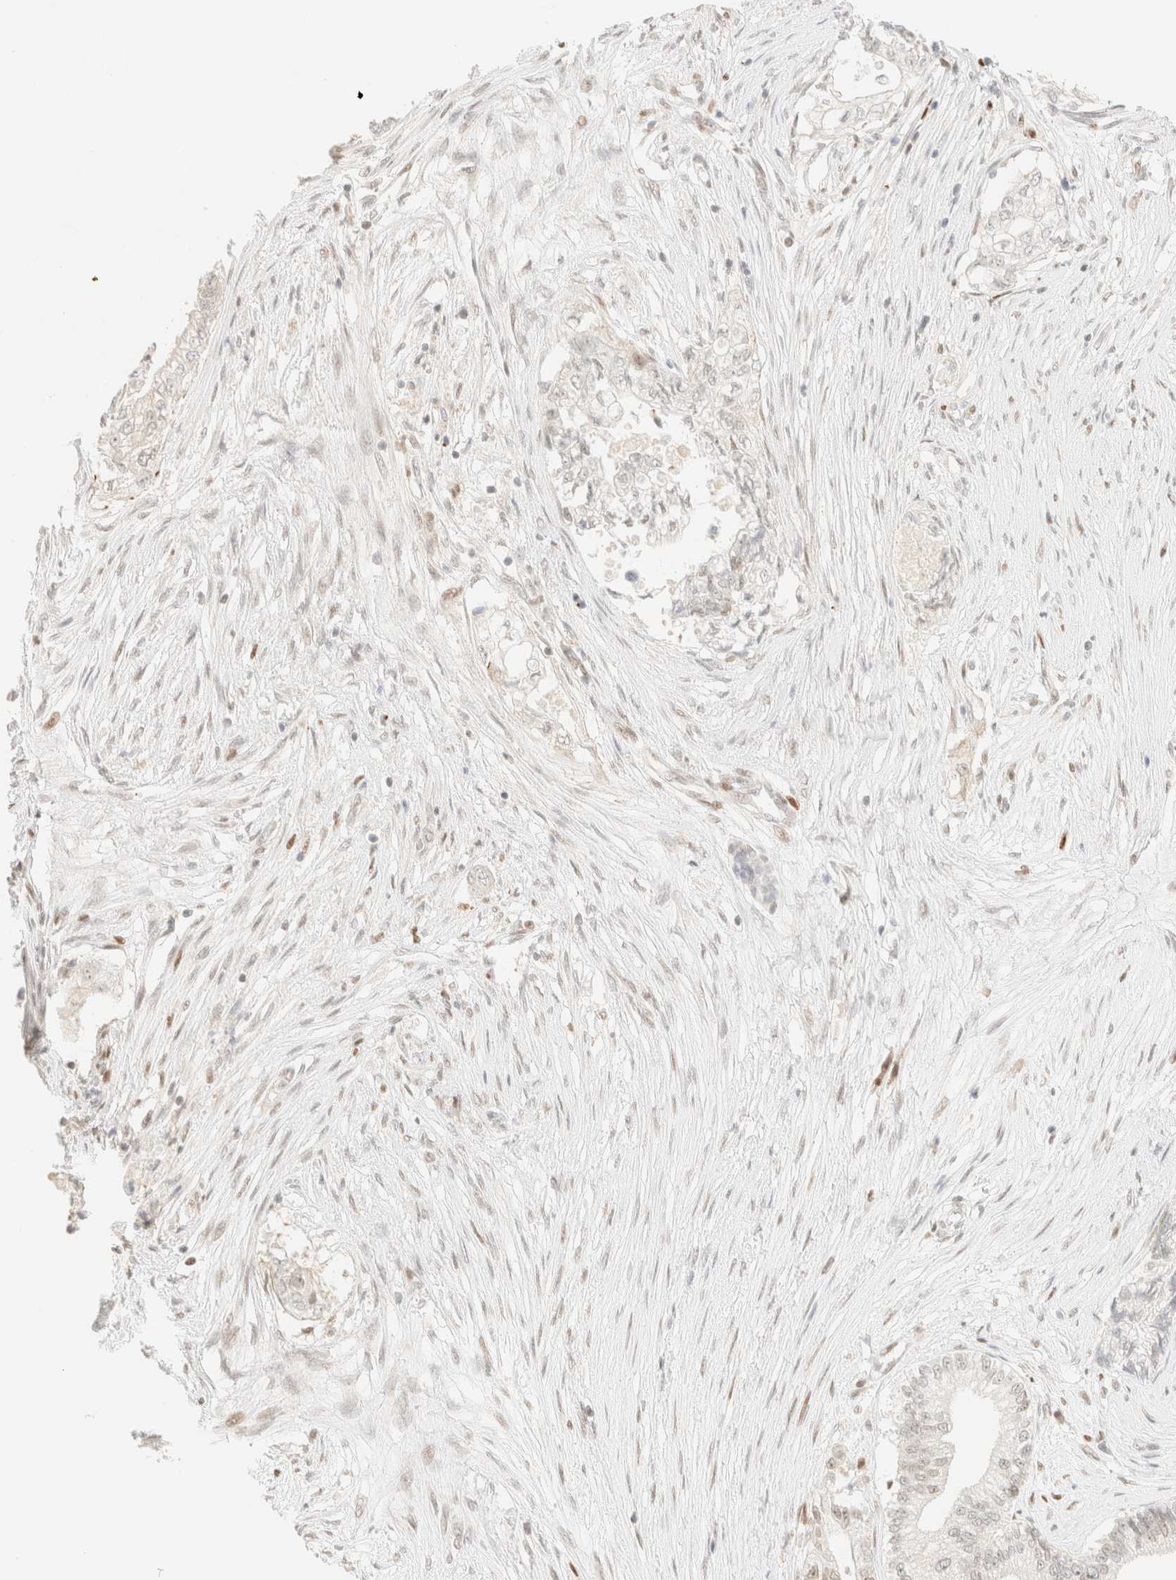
{"staining": {"intensity": "negative", "quantity": "none", "location": "none"}, "tissue": "pancreatic cancer", "cell_type": "Tumor cells", "image_type": "cancer", "snomed": [{"axis": "morphology", "description": "Adenocarcinoma, NOS"}, {"axis": "topography", "description": "Pancreas"}], "caption": "The image exhibits no staining of tumor cells in pancreatic cancer (adenocarcinoma).", "gene": "TSR1", "patient": {"sex": "male", "age": 72}}